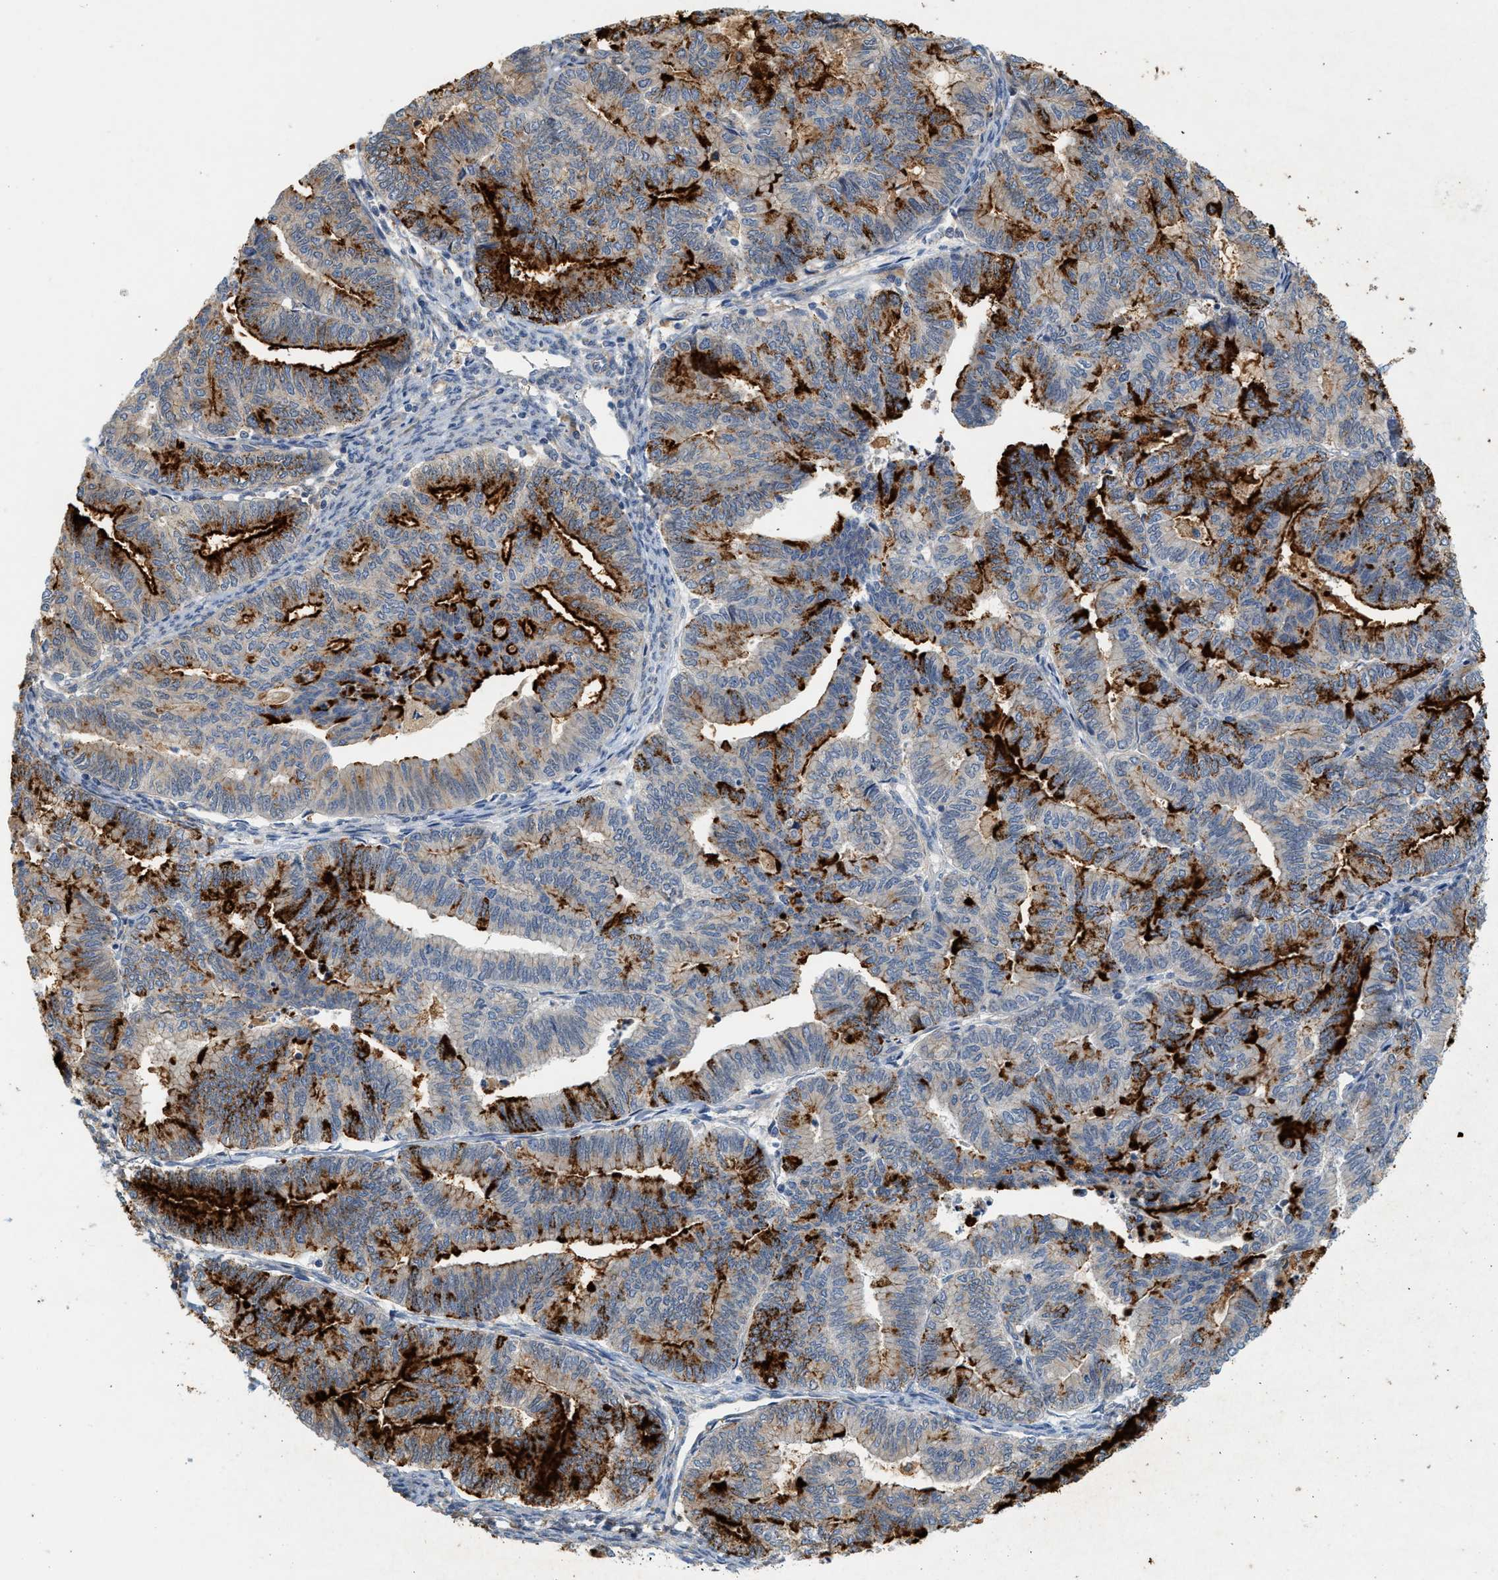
{"staining": {"intensity": "strong", "quantity": "25%-75%", "location": "cytoplasmic/membranous"}, "tissue": "endometrial cancer", "cell_type": "Tumor cells", "image_type": "cancer", "snomed": [{"axis": "morphology", "description": "Adenocarcinoma, NOS"}, {"axis": "topography", "description": "Endometrium"}], "caption": "This micrograph reveals IHC staining of human endometrial cancer (adenocarcinoma), with high strong cytoplasmic/membranous positivity in about 25%-75% of tumor cells.", "gene": "CTXN1", "patient": {"sex": "female", "age": 79}}